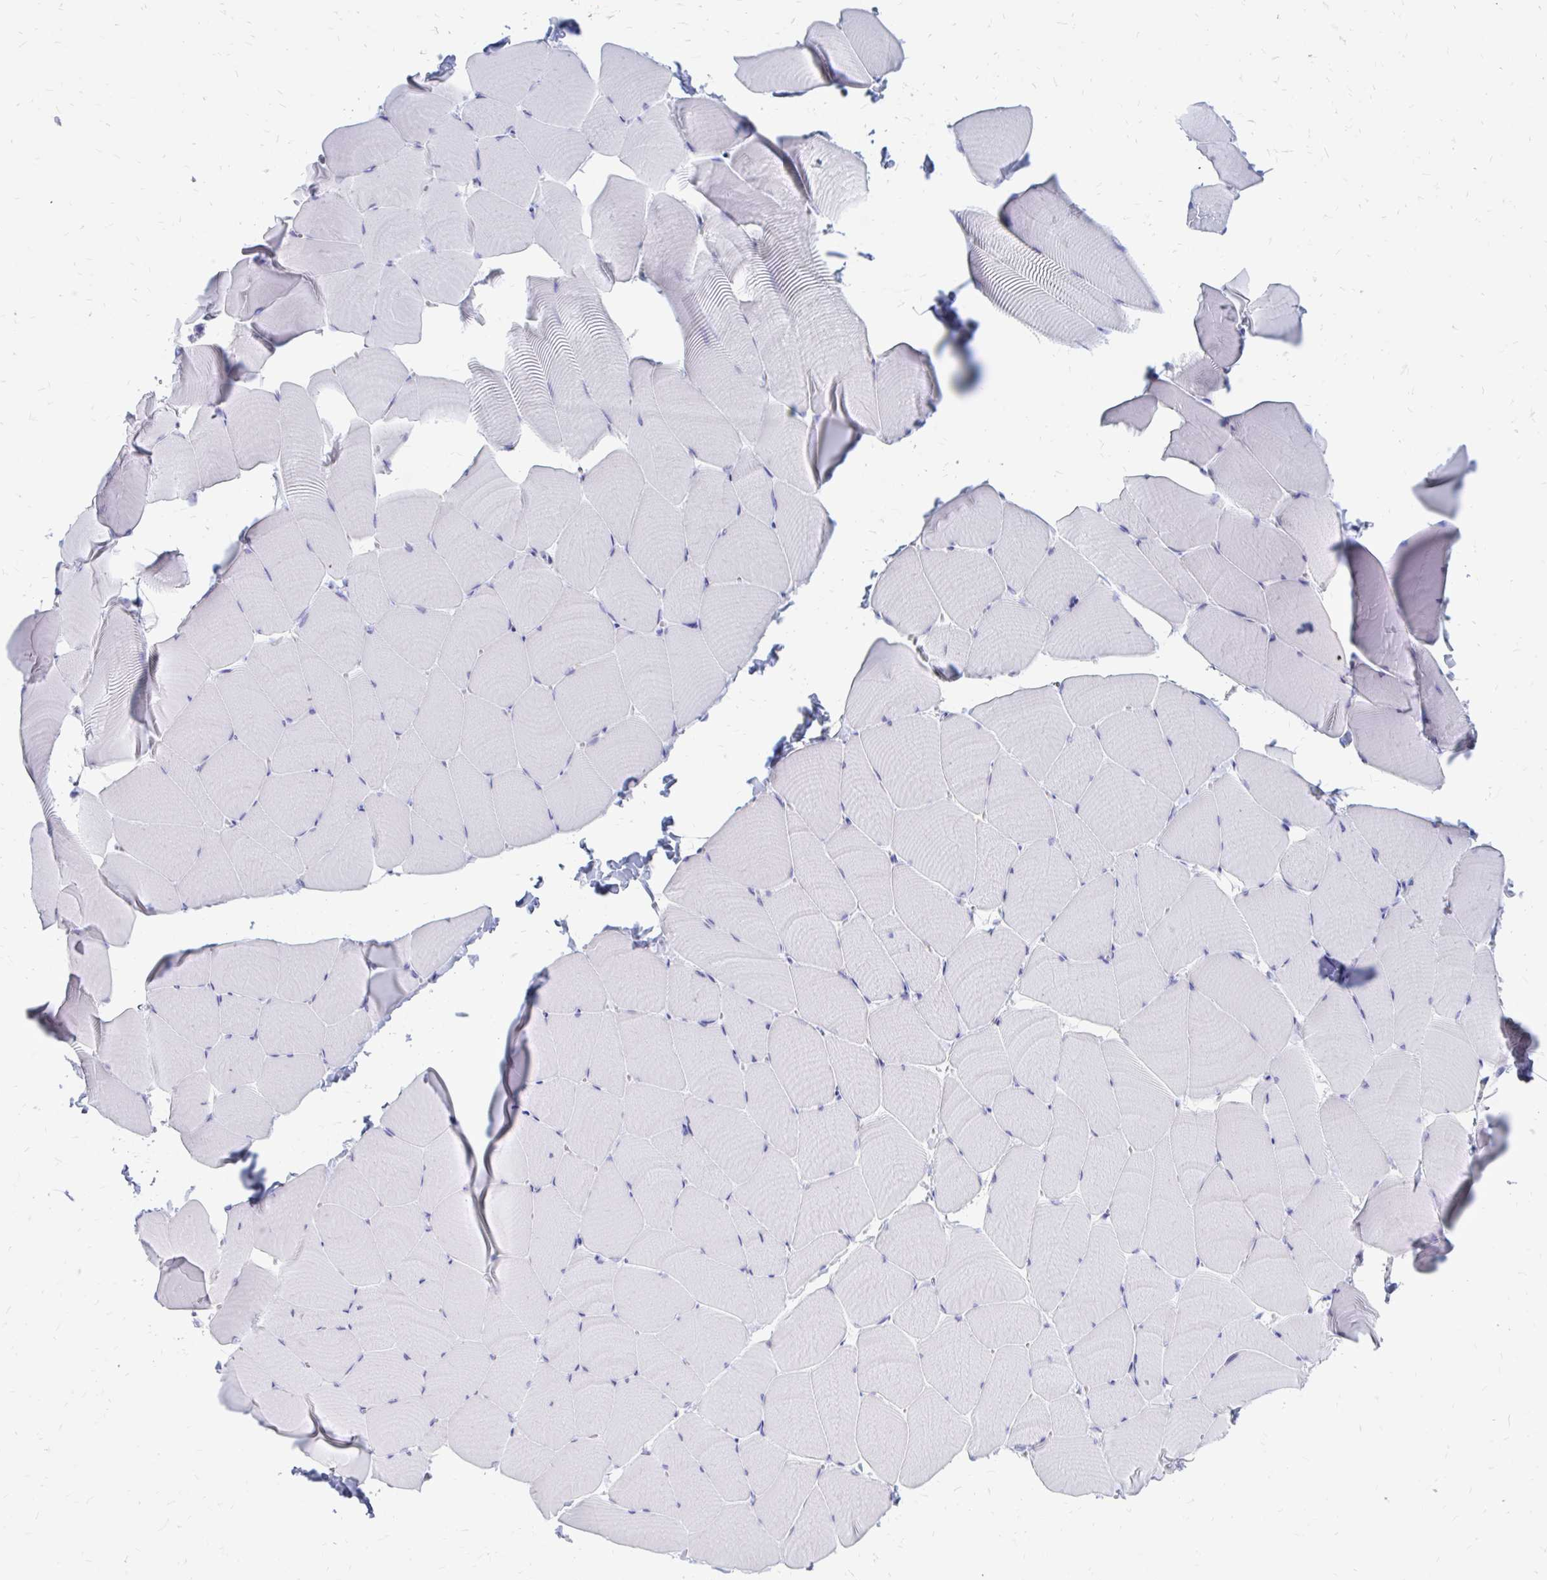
{"staining": {"intensity": "negative", "quantity": "none", "location": "none"}, "tissue": "skeletal muscle", "cell_type": "Myocytes", "image_type": "normal", "snomed": [{"axis": "morphology", "description": "Normal tissue, NOS"}, {"axis": "topography", "description": "Skeletal muscle"}], "caption": "Immunohistochemical staining of benign human skeletal muscle demonstrates no significant expression in myocytes.", "gene": "IGSF5", "patient": {"sex": "male", "age": 25}}